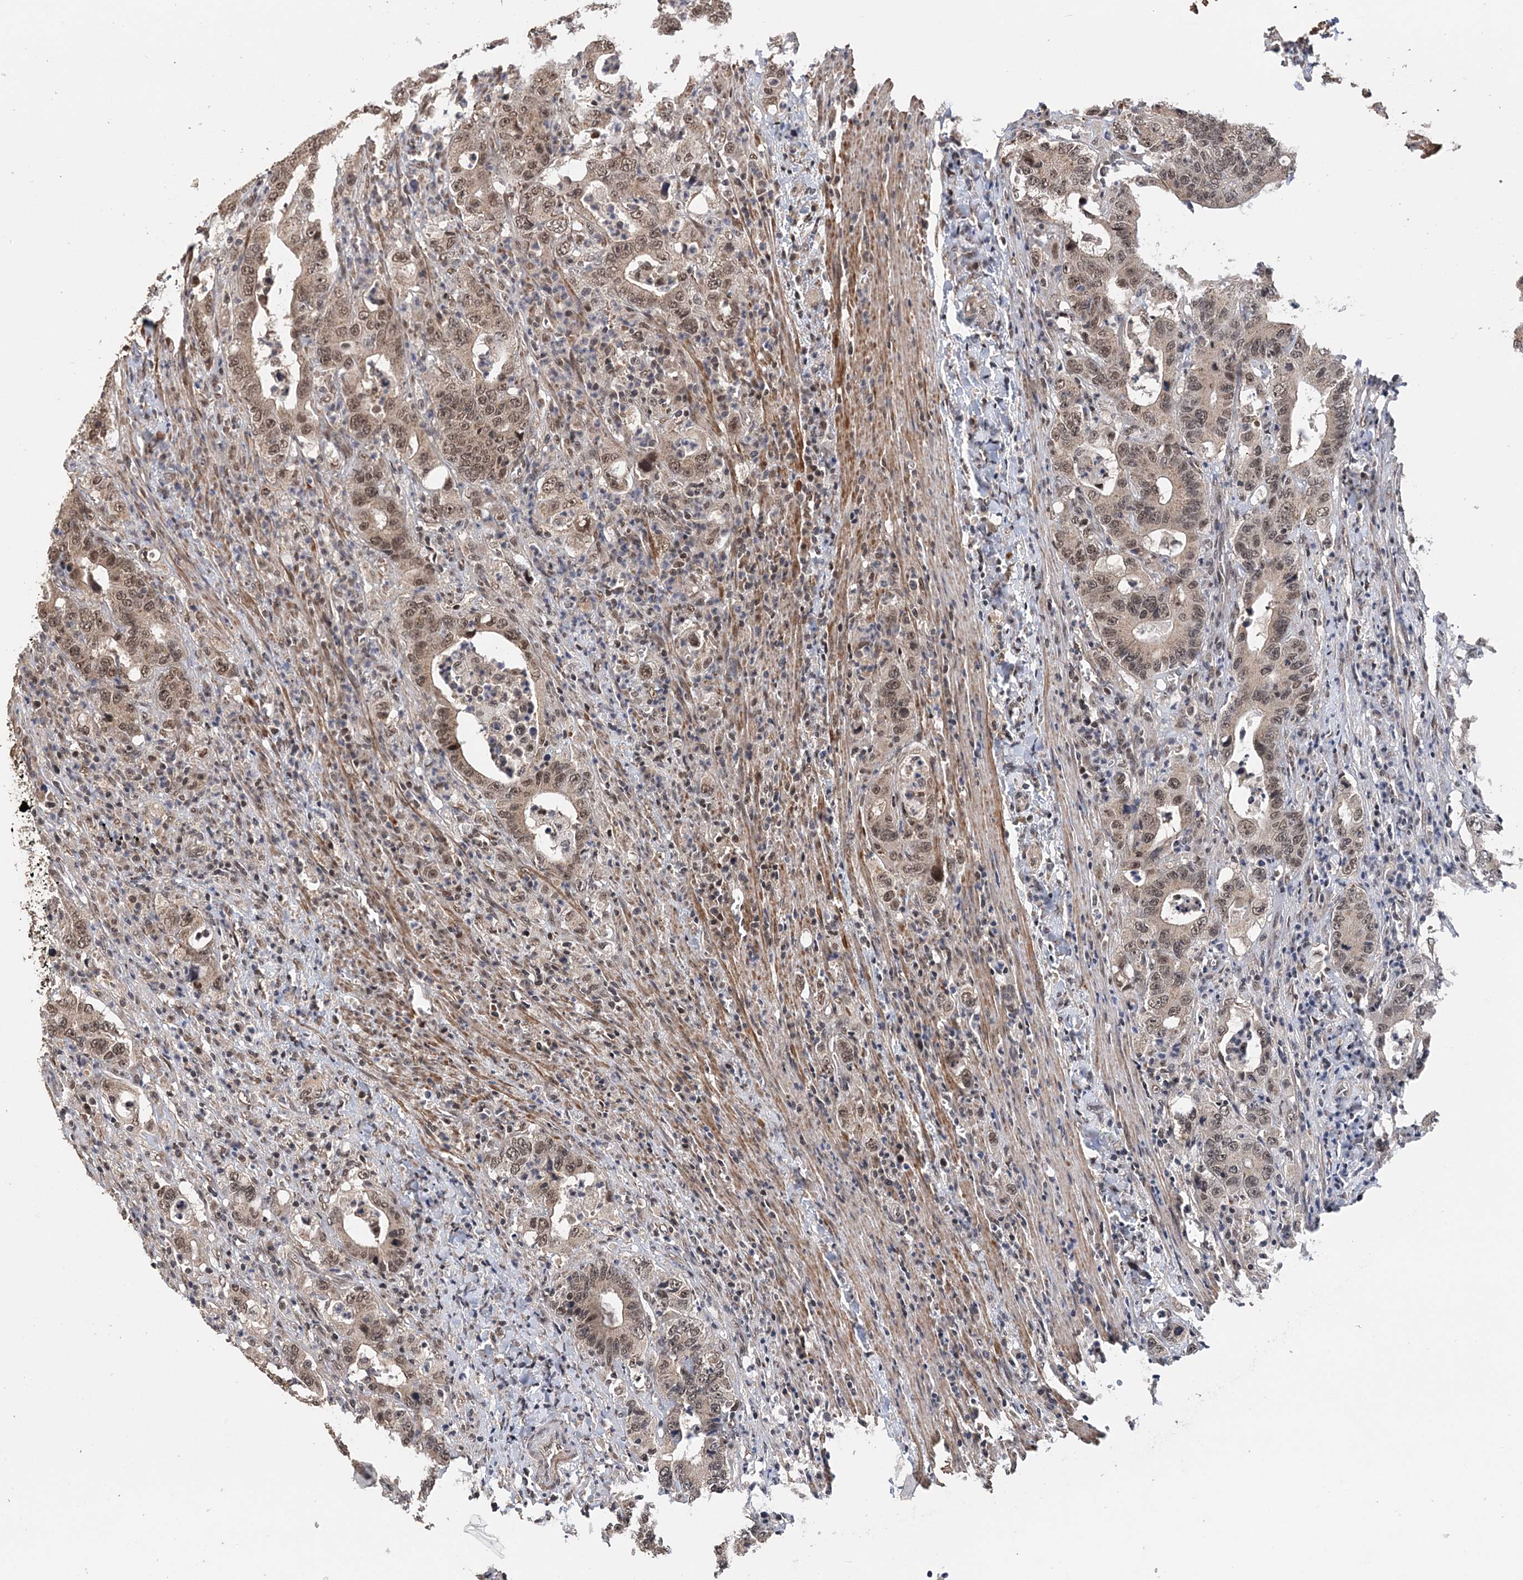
{"staining": {"intensity": "moderate", "quantity": ">75%", "location": "cytoplasmic/membranous,nuclear"}, "tissue": "colorectal cancer", "cell_type": "Tumor cells", "image_type": "cancer", "snomed": [{"axis": "morphology", "description": "Adenocarcinoma, NOS"}, {"axis": "topography", "description": "Colon"}], "caption": "High-power microscopy captured an IHC image of colorectal adenocarcinoma, revealing moderate cytoplasmic/membranous and nuclear expression in about >75% of tumor cells.", "gene": "TSHZ2", "patient": {"sex": "female", "age": 75}}